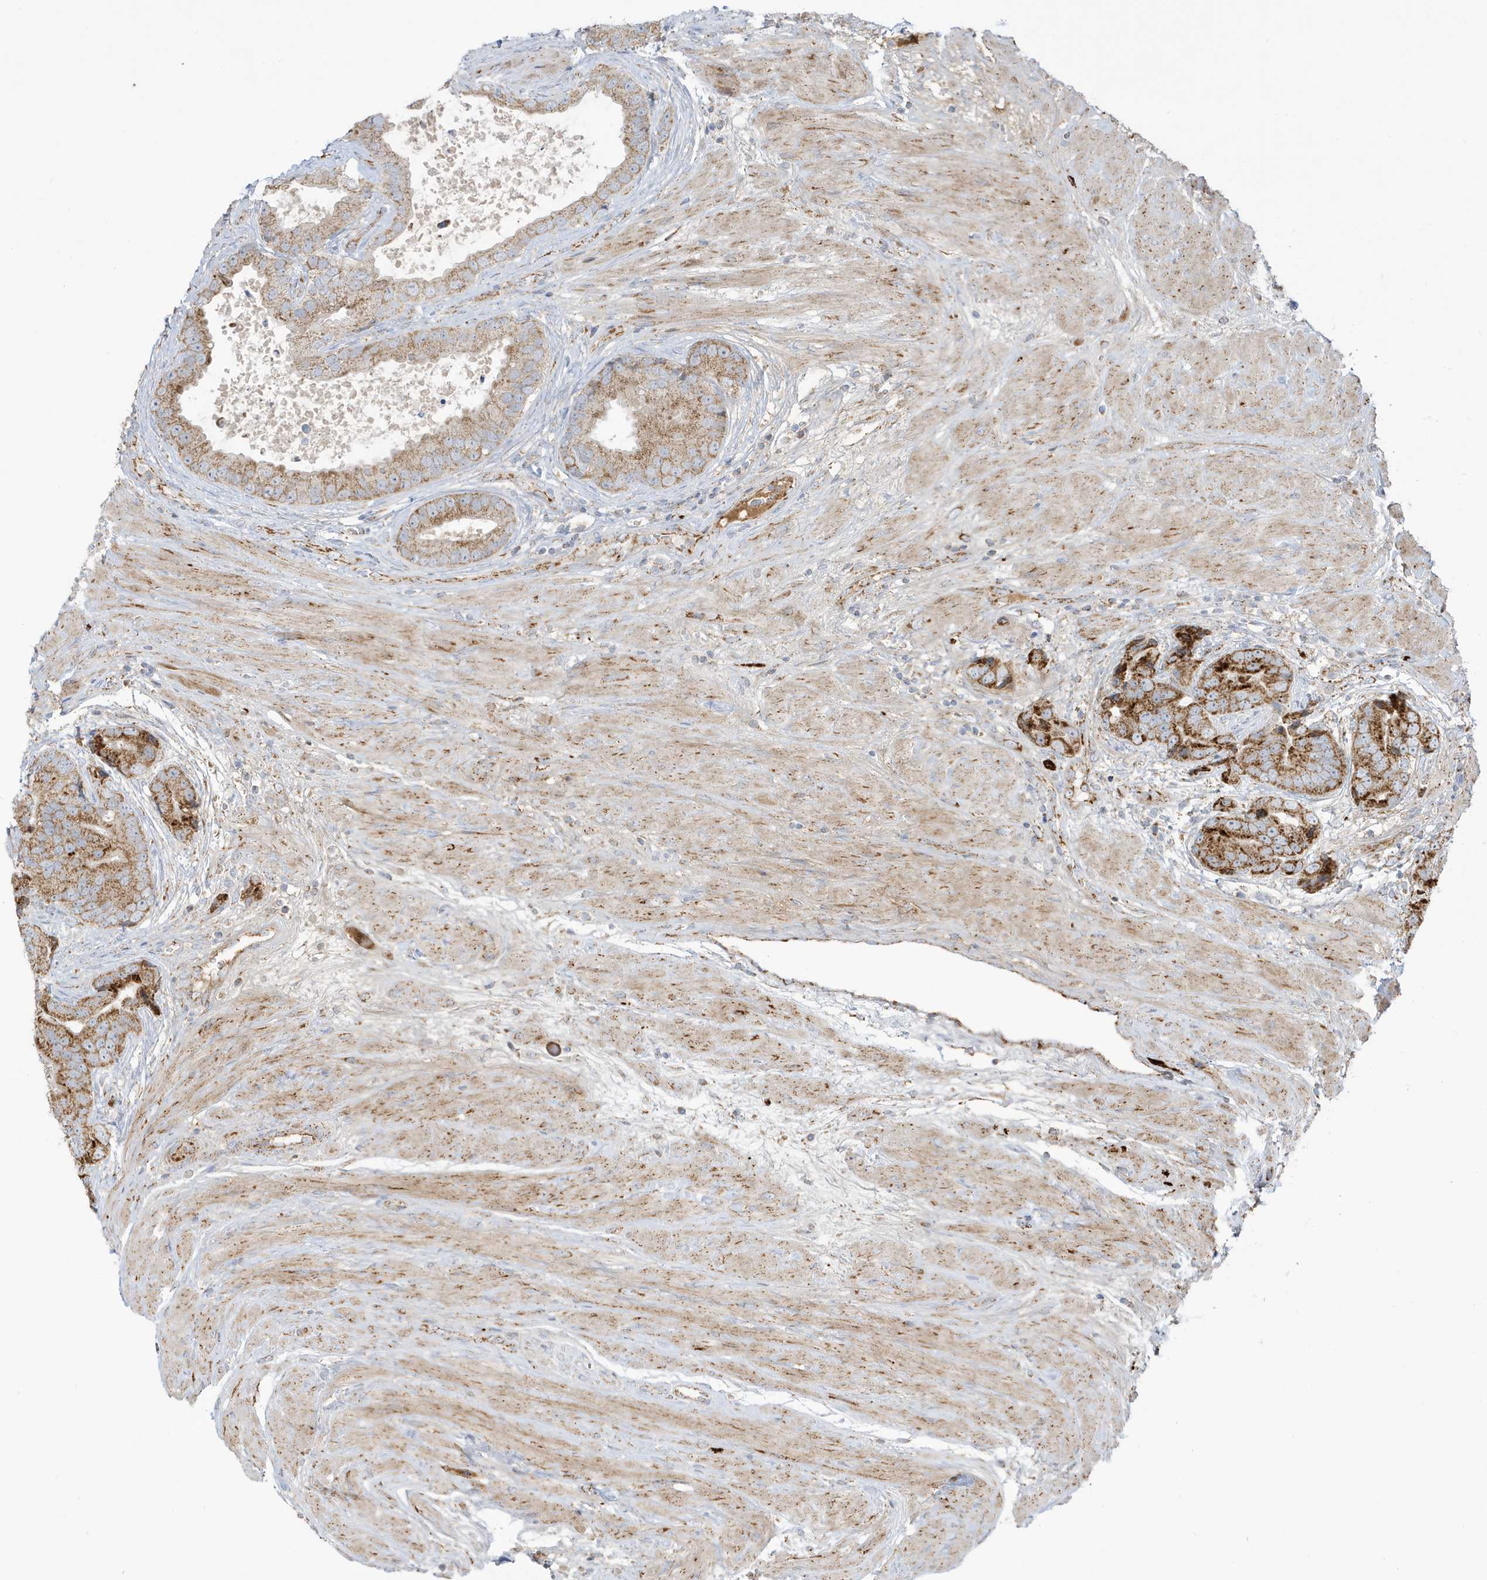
{"staining": {"intensity": "moderate", "quantity": ">75%", "location": "cytoplasmic/membranous"}, "tissue": "prostate cancer", "cell_type": "Tumor cells", "image_type": "cancer", "snomed": [{"axis": "morphology", "description": "Adenocarcinoma, High grade"}, {"axis": "topography", "description": "Prostate"}], "caption": "The micrograph shows staining of prostate cancer, revealing moderate cytoplasmic/membranous protein expression (brown color) within tumor cells. The staining was performed using DAB (3,3'-diaminobenzidine) to visualize the protein expression in brown, while the nuclei were stained in blue with hematoxylin (Magnification: 20x).", "gene": "IFT57", "patient": {"sex": "male", "age": 70}}